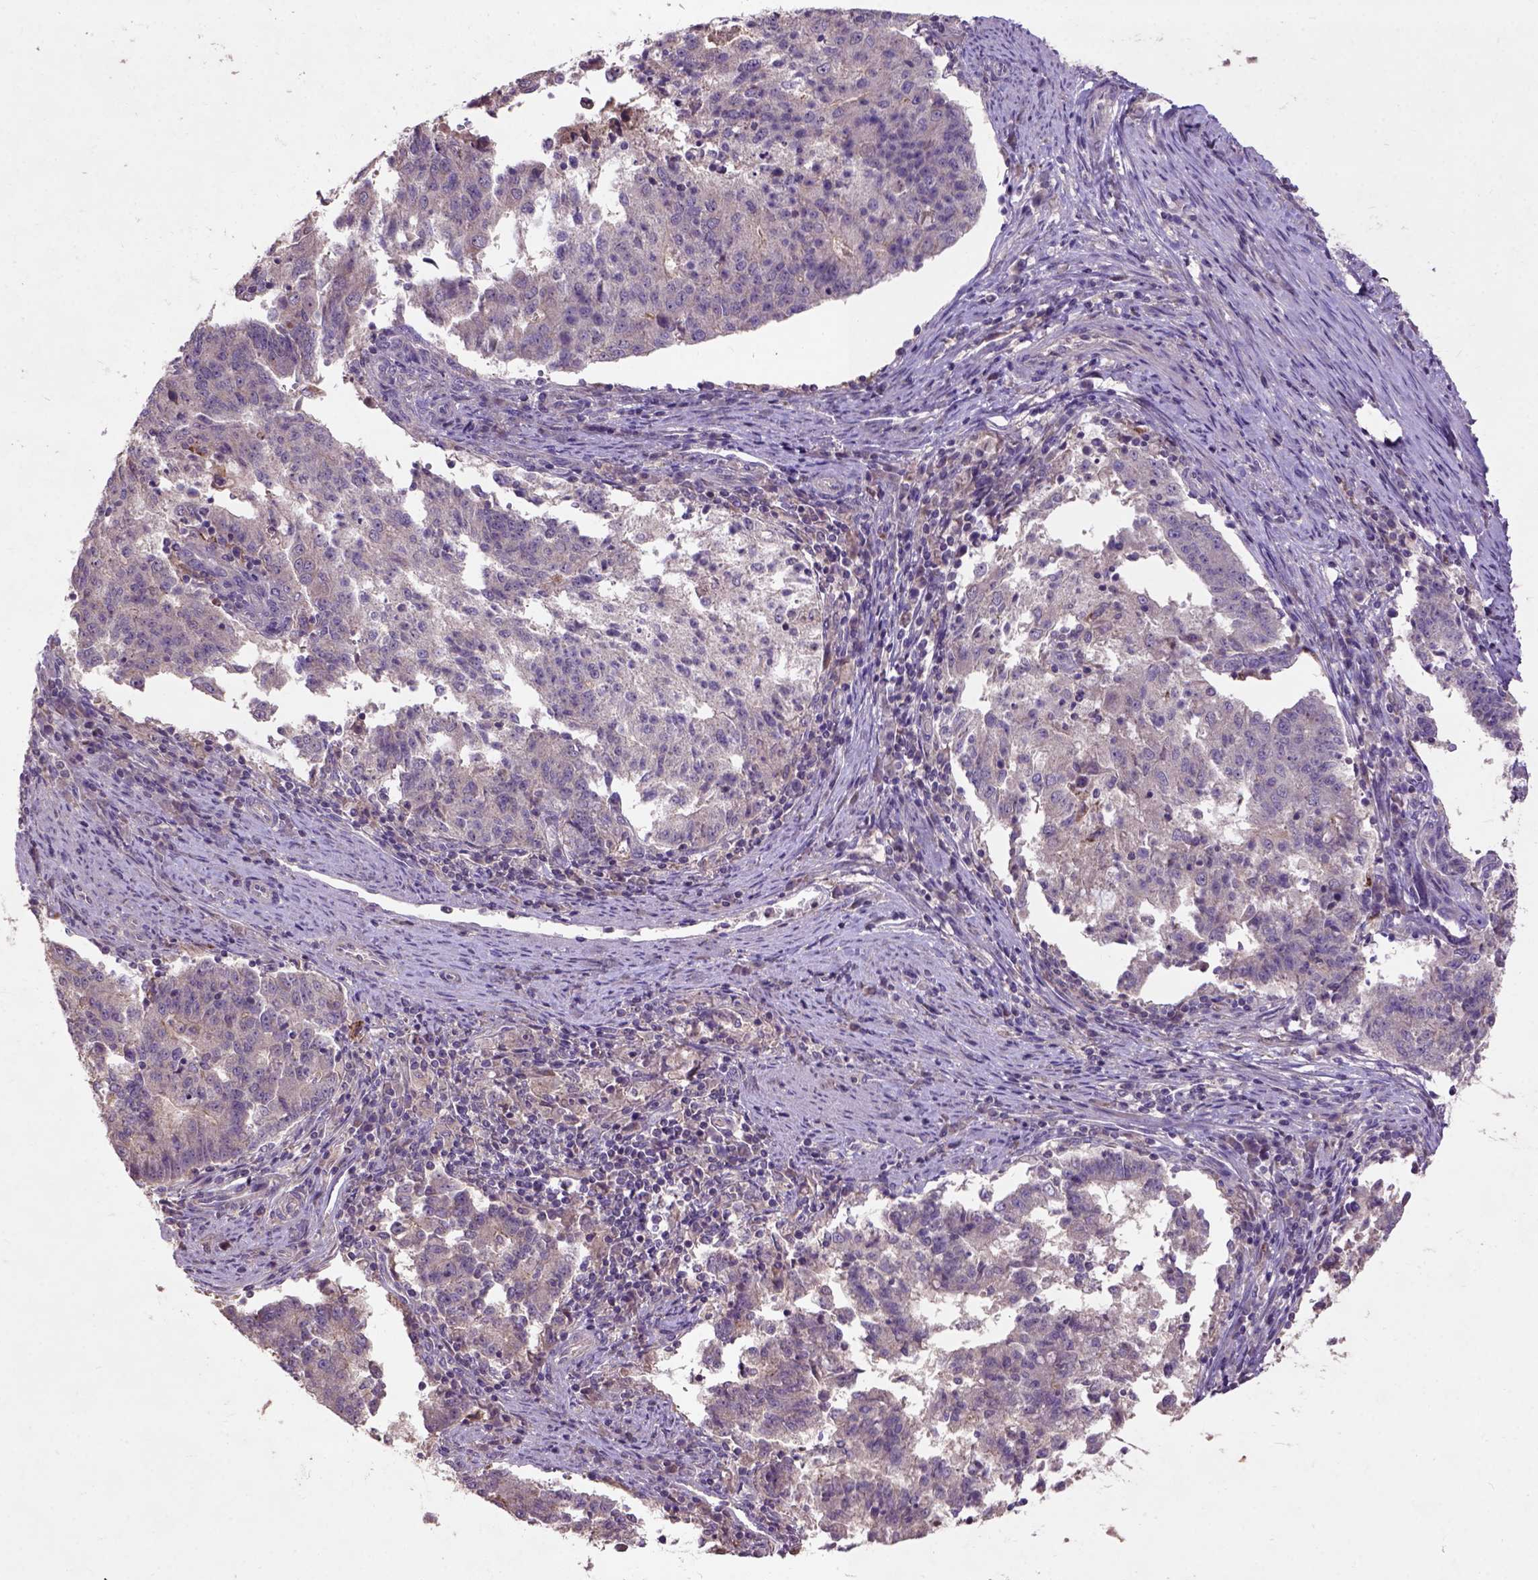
{"staining": {"intensity": "negative", "quantity": "none", "location": "none"}, "tissue": "endometrial cancer", "cell_type": "Tumor cells", "image_type": "cancer", "snomed": [{"axis": "morphology", "description": "Adenocarcinoma, NOS"}, {"axis": "topography", "description": "Endometrium"}], "caption": "IHC of endometrial cancer (adenocarcinoma) reveals no staining in tumor cells.", "gene": "KBTBD8", "patient": {"sex": "female", "age": 82}}